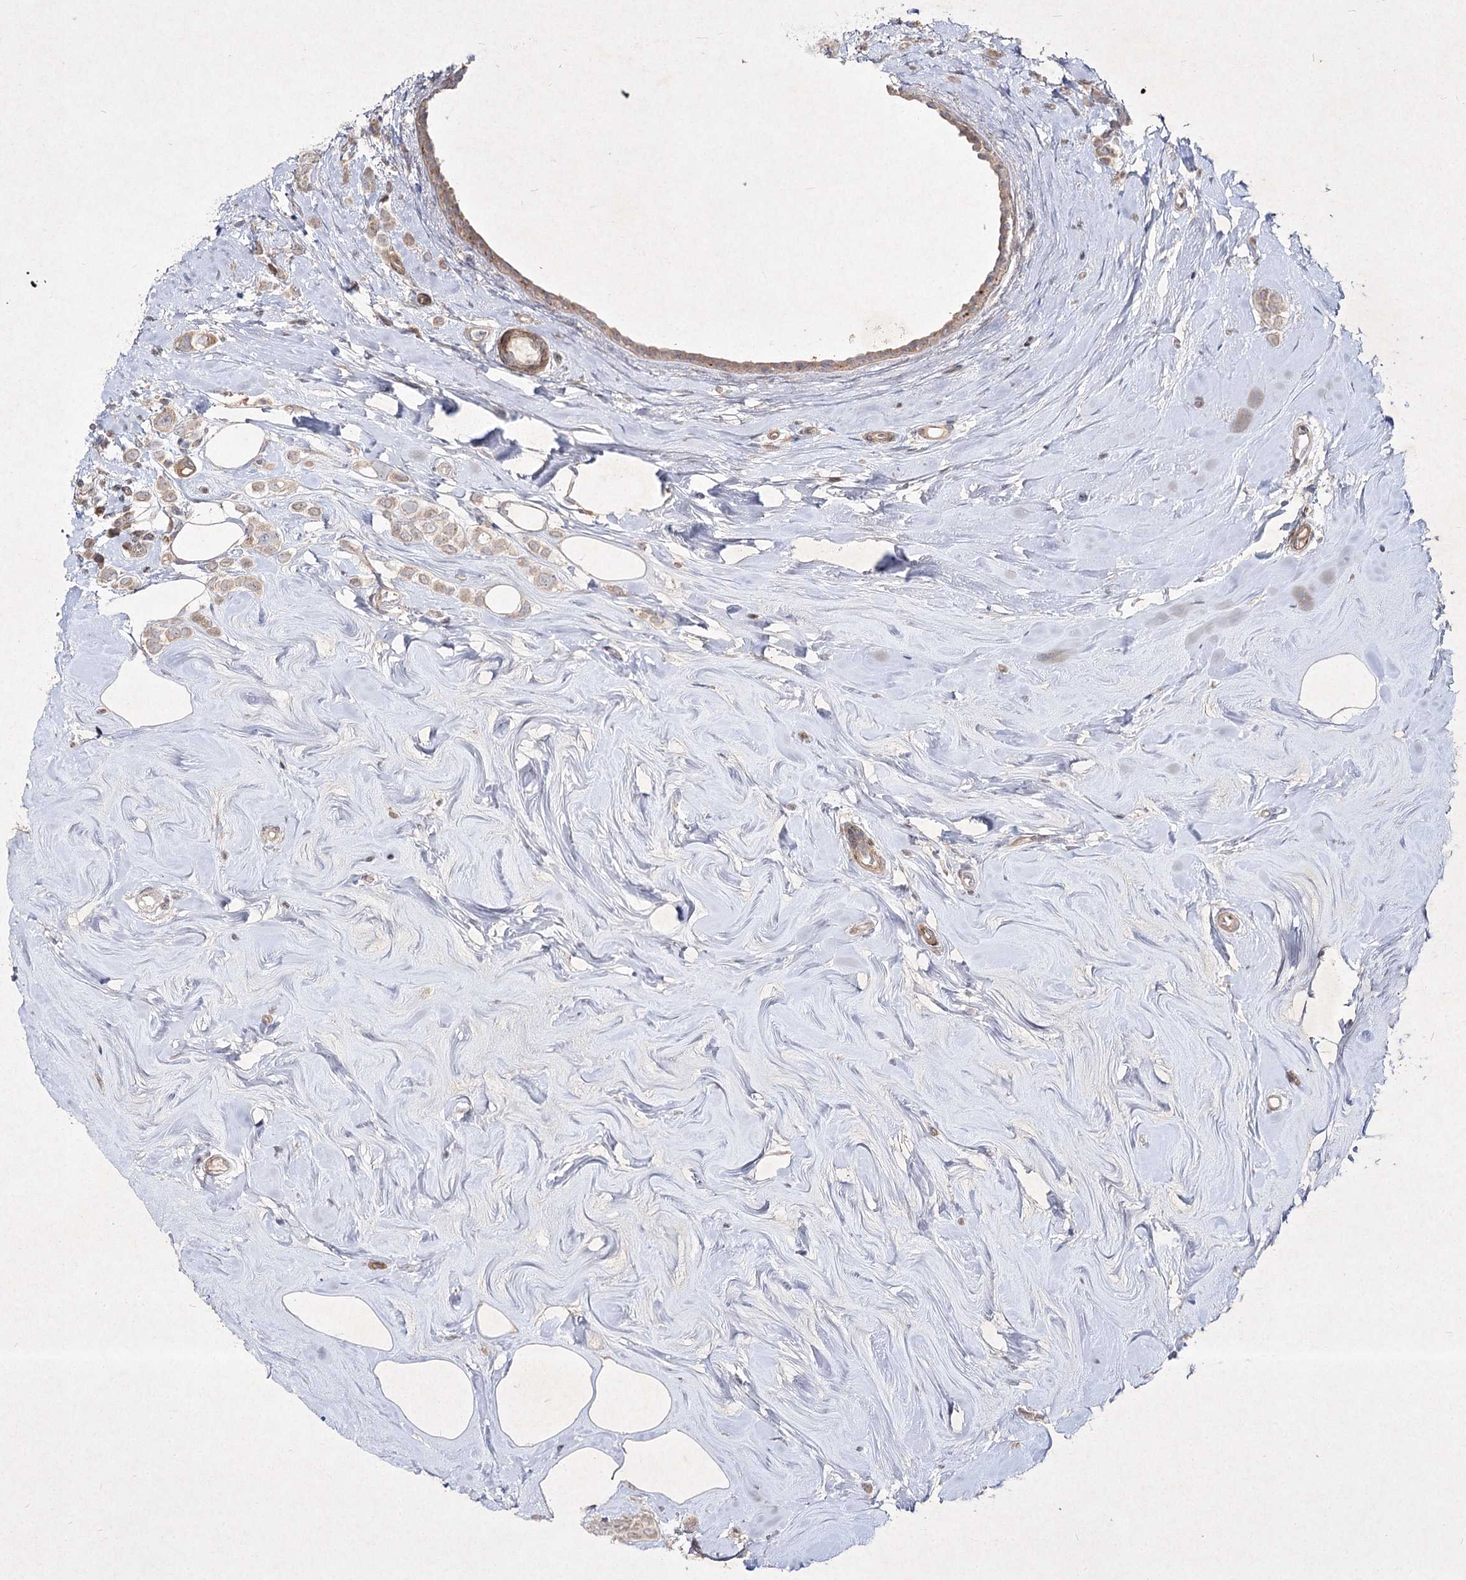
{"staining": {"intensity": "weak", "quantity": "25%-75%", "location": "cytoplasmic/membranous"}, "tissue": "breast cancer", "cell_type": "Tumor cells", "image_type": "cancer", "snomed": [{"axis": "morphology", "description": "Lobular carcinoma"}, {"axis": "topography", "description": "Breast"}], "caption": "Brown immunohistochemical staining in lobular carcinoma (breast) shows weak cytoplasmic/membranous staining in approximately 25%-75% of tumor cells.", "gene": "CIB2", "patient": {"sex": "female", "age": 47}}